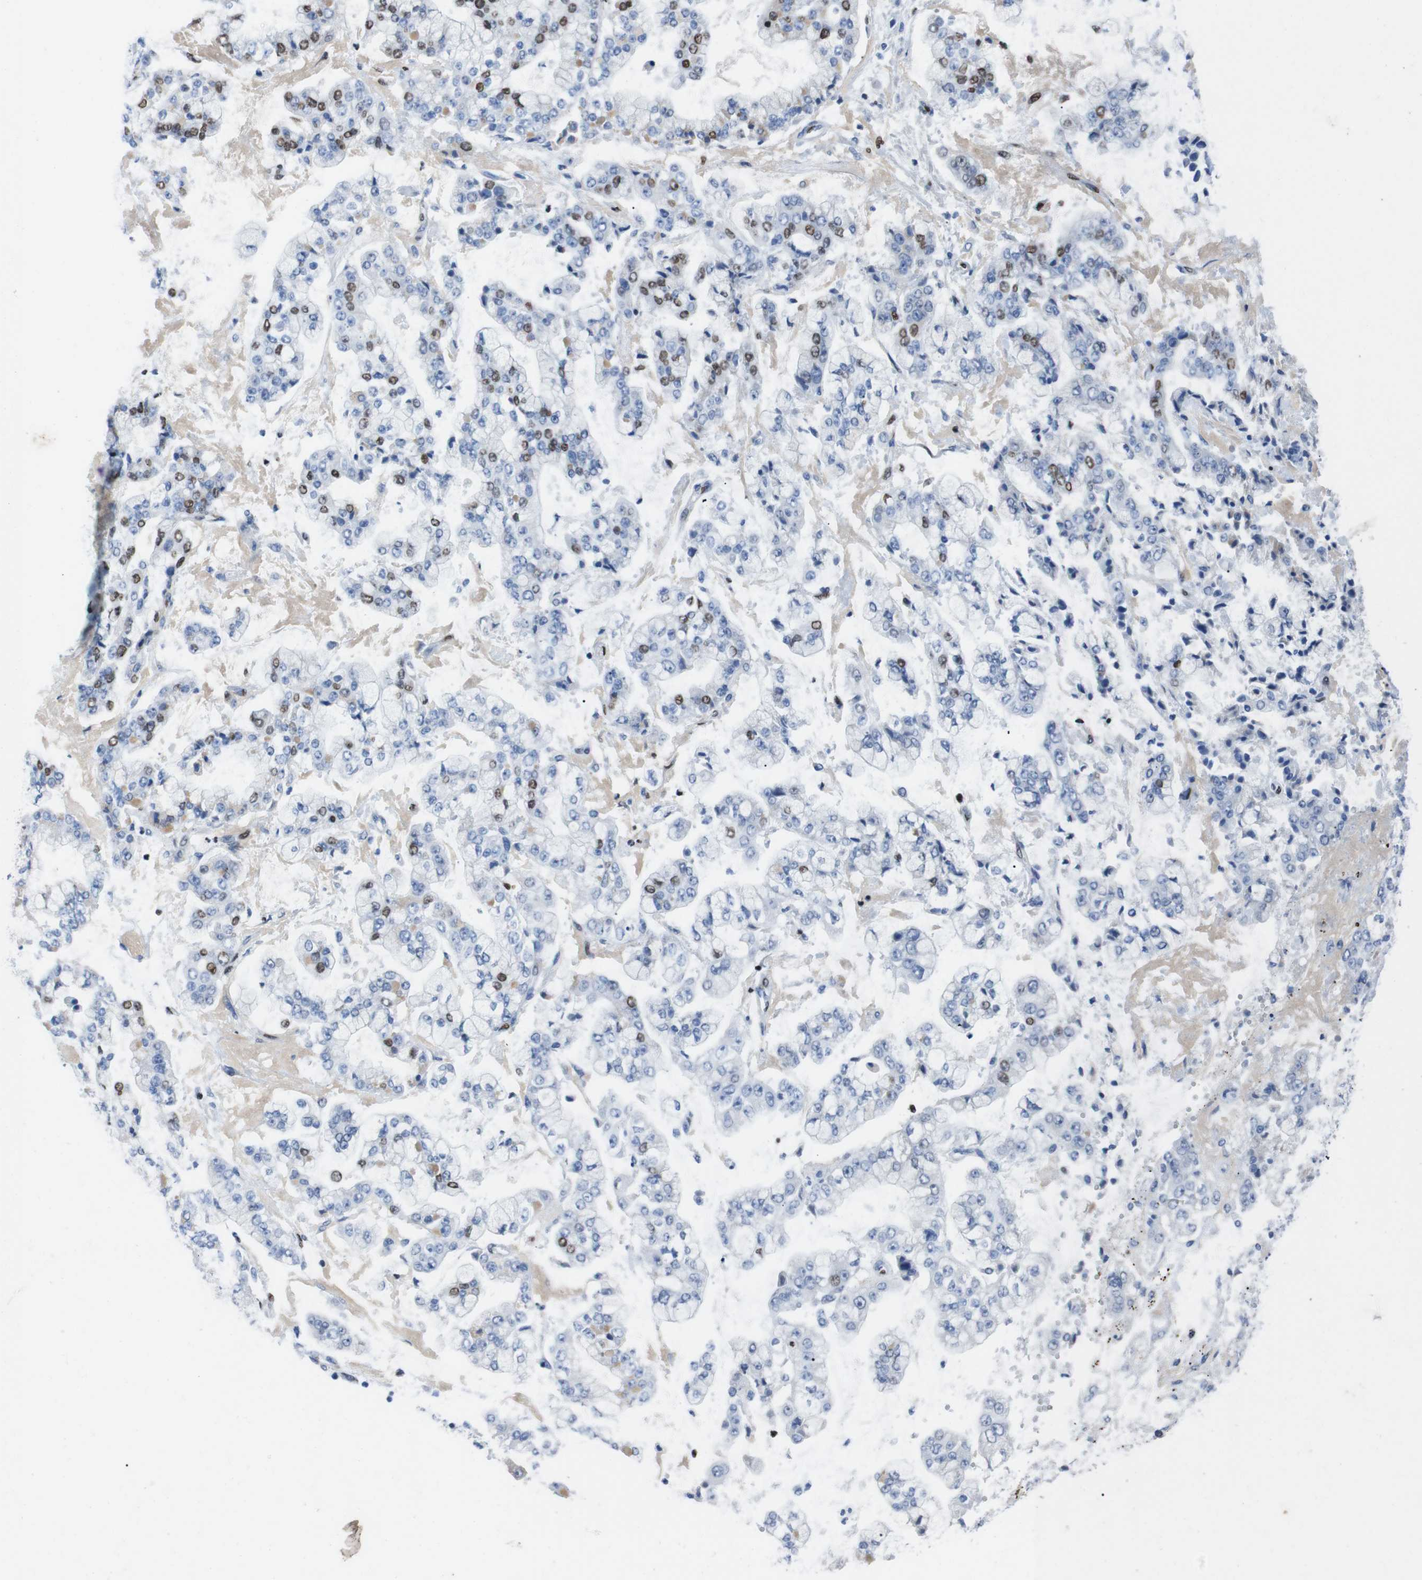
{"staining": {"intensity": "moderate", "quantity": "<25%", "location": "nuclear"}, "tissue": "stomach cancer", "cell_type": "Tumor cells", "image_type": "cancer", "snomed": [{"axis": "morphology", "description": "Adenocarcinoma, NOS"}, {"axis": "topography", "description": "Stomach"}], "caption": "Approximately <25% of tumor cells in human stomach cancer (adenocarcinoma) exhibit moderate nuclear protein expression as visualized by brown immunohistochemical staining.", "gene": "PIP4P2", "patient": {"sex": "male", "age": 76}}